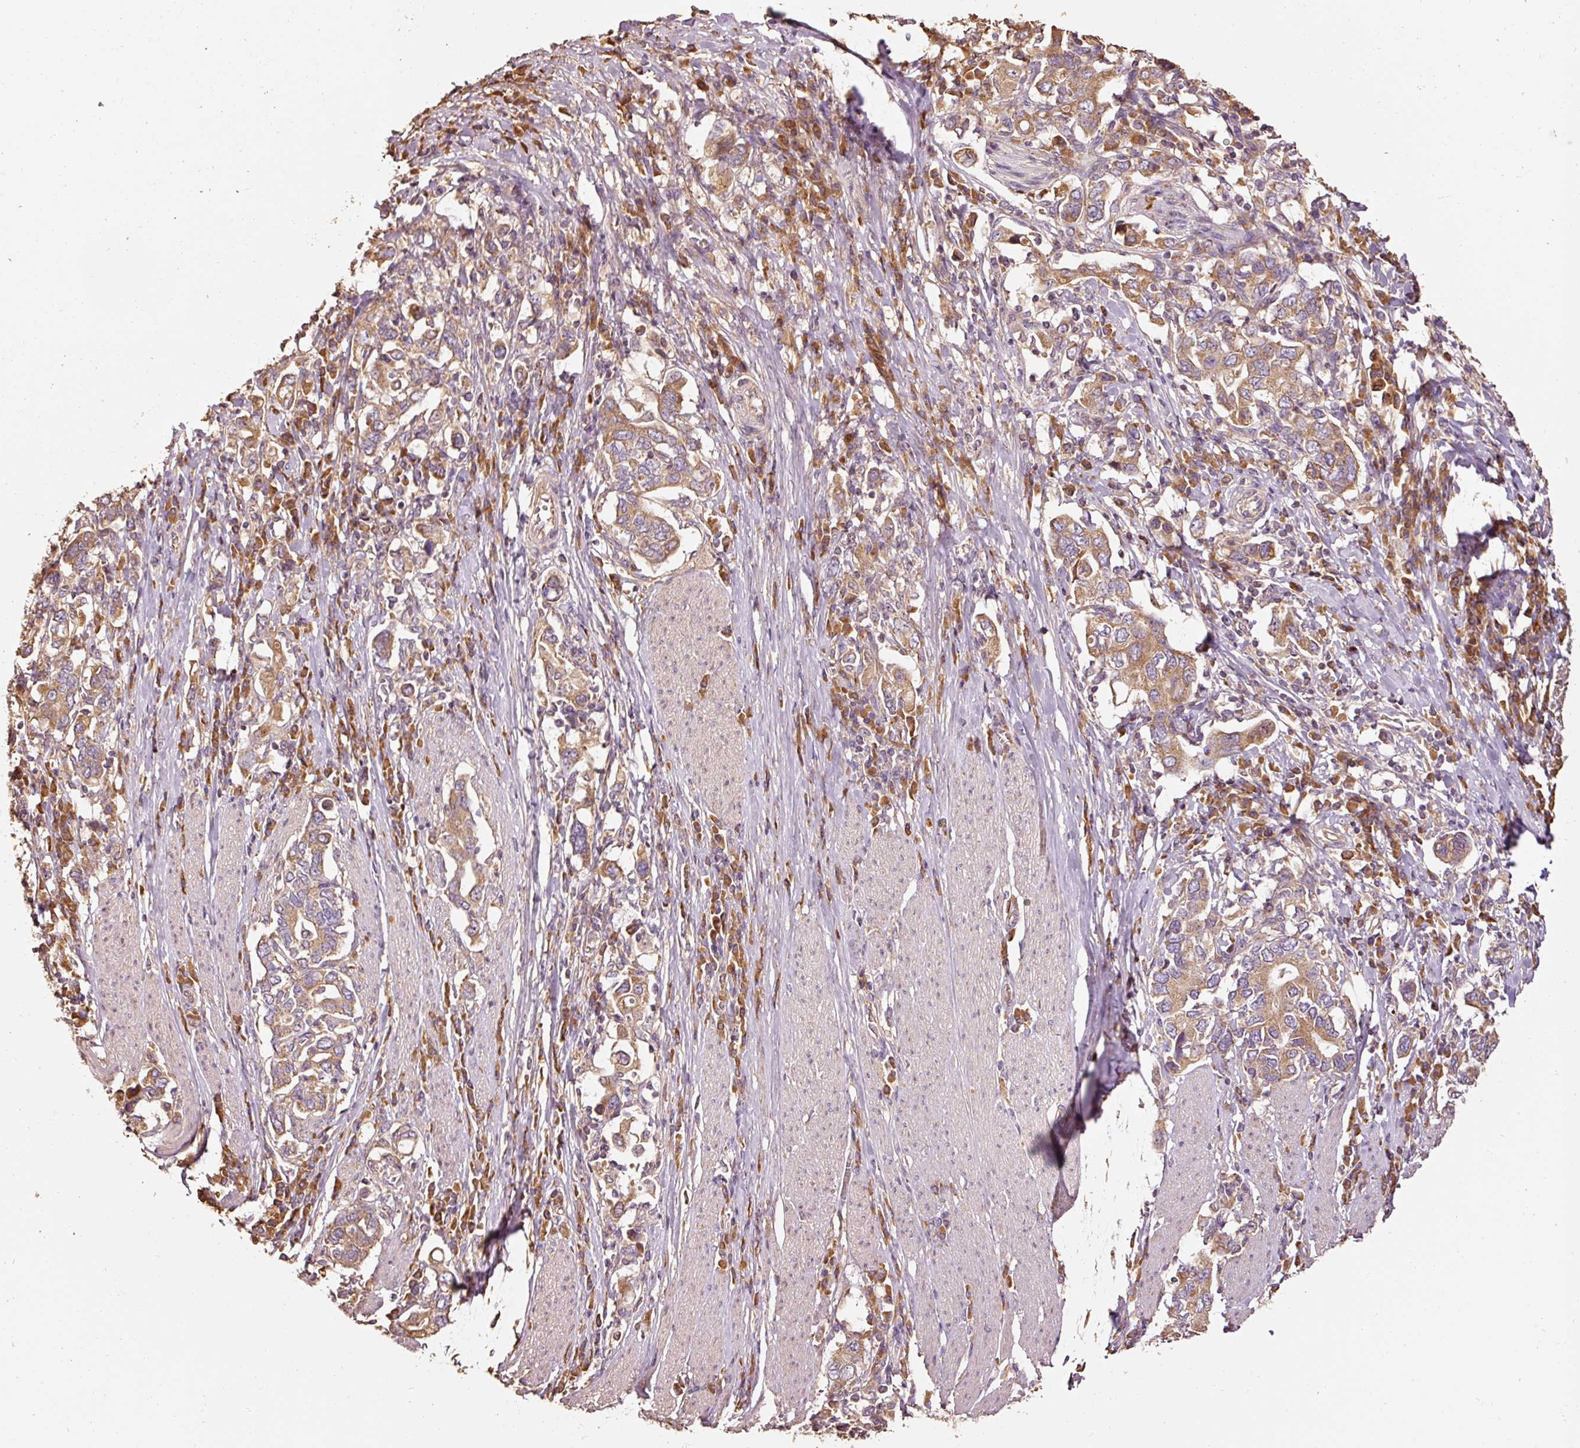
{"staining": {"intensity": "moderate", "quantity": ">75%", "location": "cytoplasmic/membranous"}, "tissue": "stomach cancer", "cell_type": "Tumor cells", "image_type": "cancer", "snomed": [{"axis": "morphology", "description": "Adenocarcinoma, NOS"}, {"axis": "topography", "description": "Stomach, upper"}, {"axis": "topography", "description": "Stomach"}], "caption": "DAB (3,3'-diaminobenzidine) immunohistochemical staining of adenocarcinoma (stomach) exhibits moderate cytoplasmic/membranous protein staining in approximately >75% of tumor cells. The staining was performed using DAB (3,3'-diaminobenzidine) to visualize the protein expression in brown, while the nuclei were stained in blue with hematoxylin (Magnification: 20x).", "gene": "EFHC1", "patient": {"sex": "male", "age": 62}}